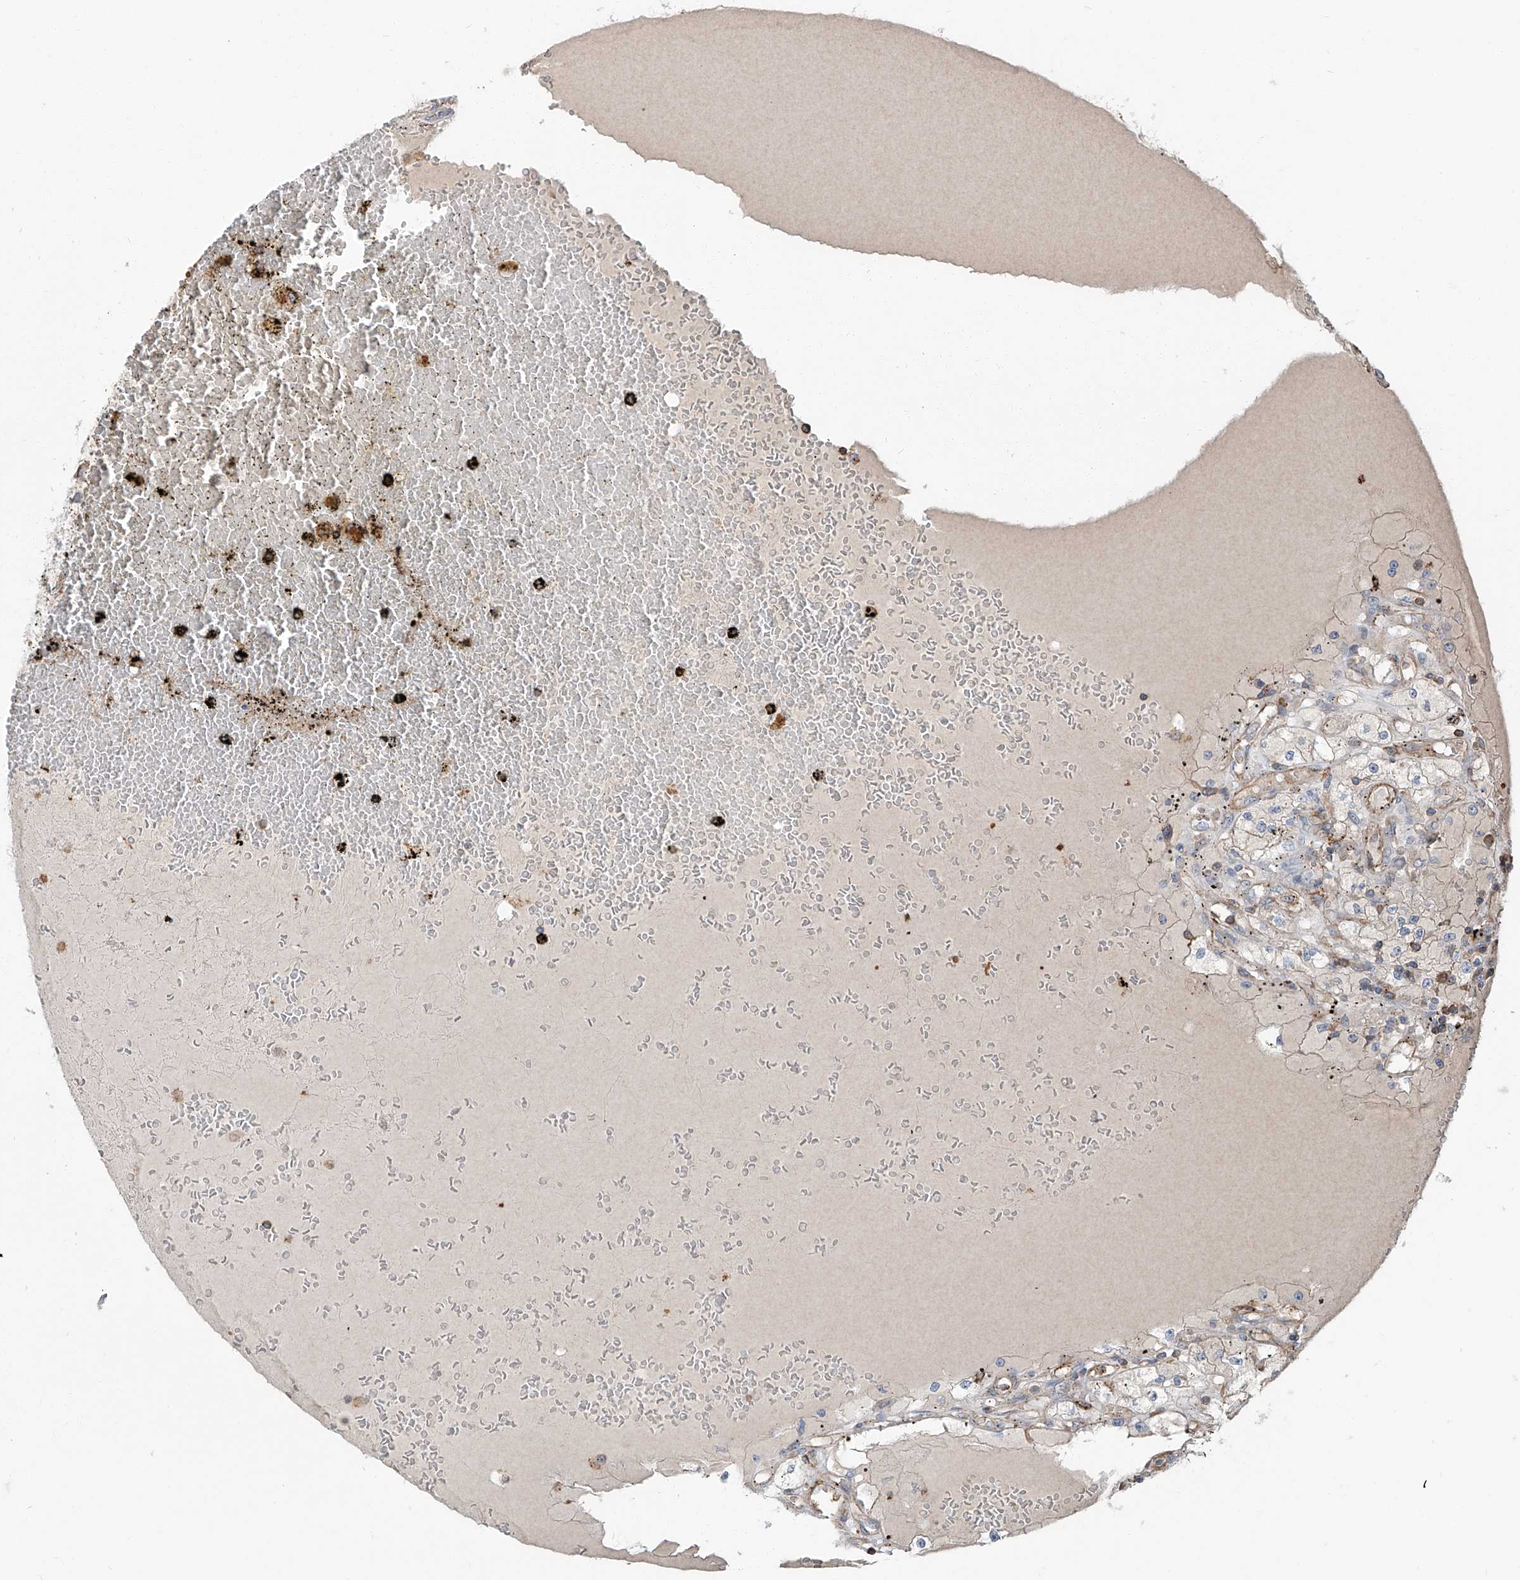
{"staining": {"intensity": "negative", "quantity": "none", "location": "none"}, "tissue": "renal cancer", "cell_type": "Tumor cells", "image_type": "cancer", "snomed": [{"axis": "morphology", "description": "Adenocarcinoma, NOS"}, {"axis": "topography", "description": "Kidney"}], "caption": "High magnification brightfield microscopy of renal cancer stained with DAB (brown) and counterstained with hematoxylin (blue): tumor cells show no significant staining.", "gene": "PIEZO2", "patient": {"sex": "male", "age": 56}}